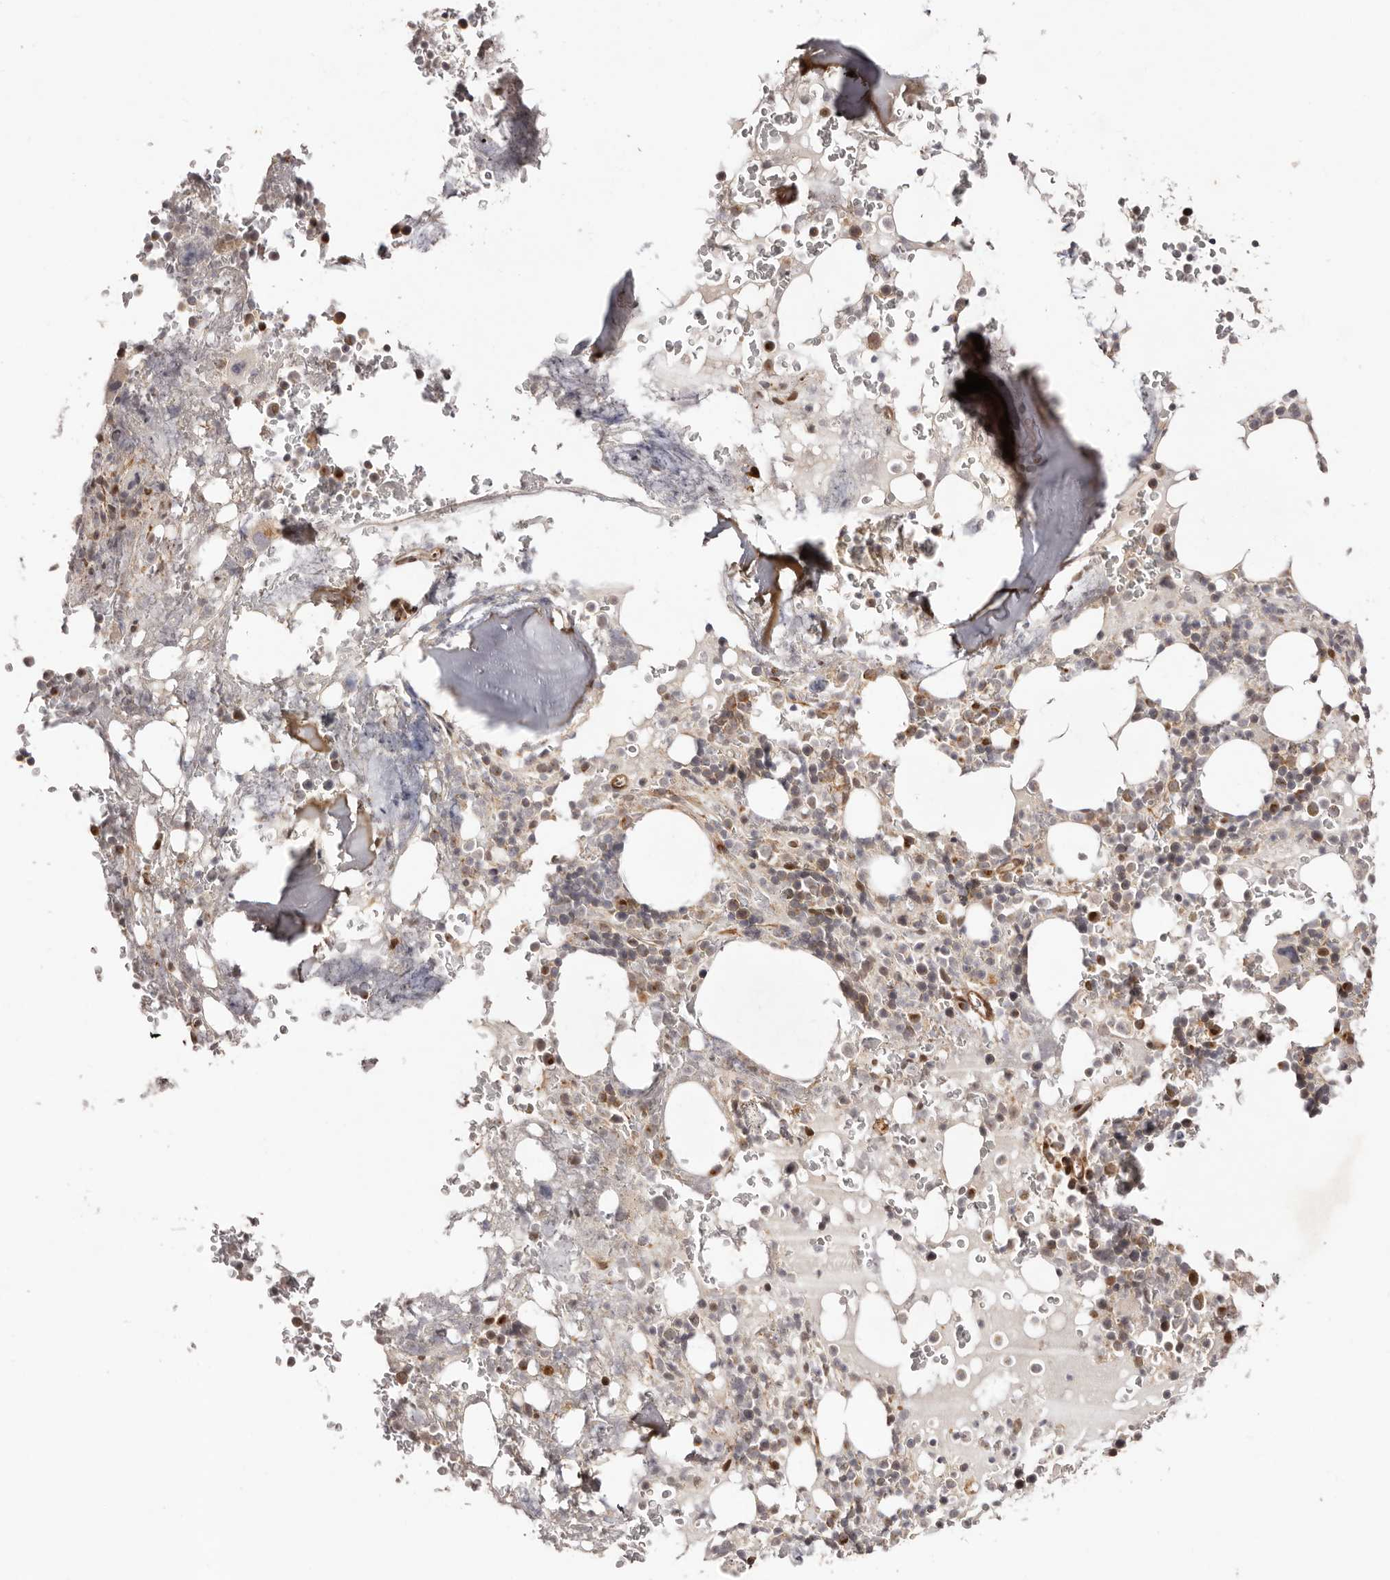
{"staining": {"intensity": "moderate", "quantity": "25%-75%", "location": "cytoplasmic/membranous"}, "tissue": "bone marrow", "cell_type": "Hematopoietic cells", "image_type": "normal", "snomed": [{"axis": "morphology", "description": "Normal tissue, NOS"}, {"axis": "topography", "description": "Bone marrow"}], "caption": "Immunohistochemistry photomicrograph of unremarkable bone marrow: human bone marrow stained using immunohistochemistry (IHC) displays medium levels of moderate protein expression localized specifically in the cytoplasmic/membranous of hematopoietic cells, appearing as a cytoplasmic/membranous brown color.", "gene": "MICAL2", "patient": {"sex": "male", "age": 58}}